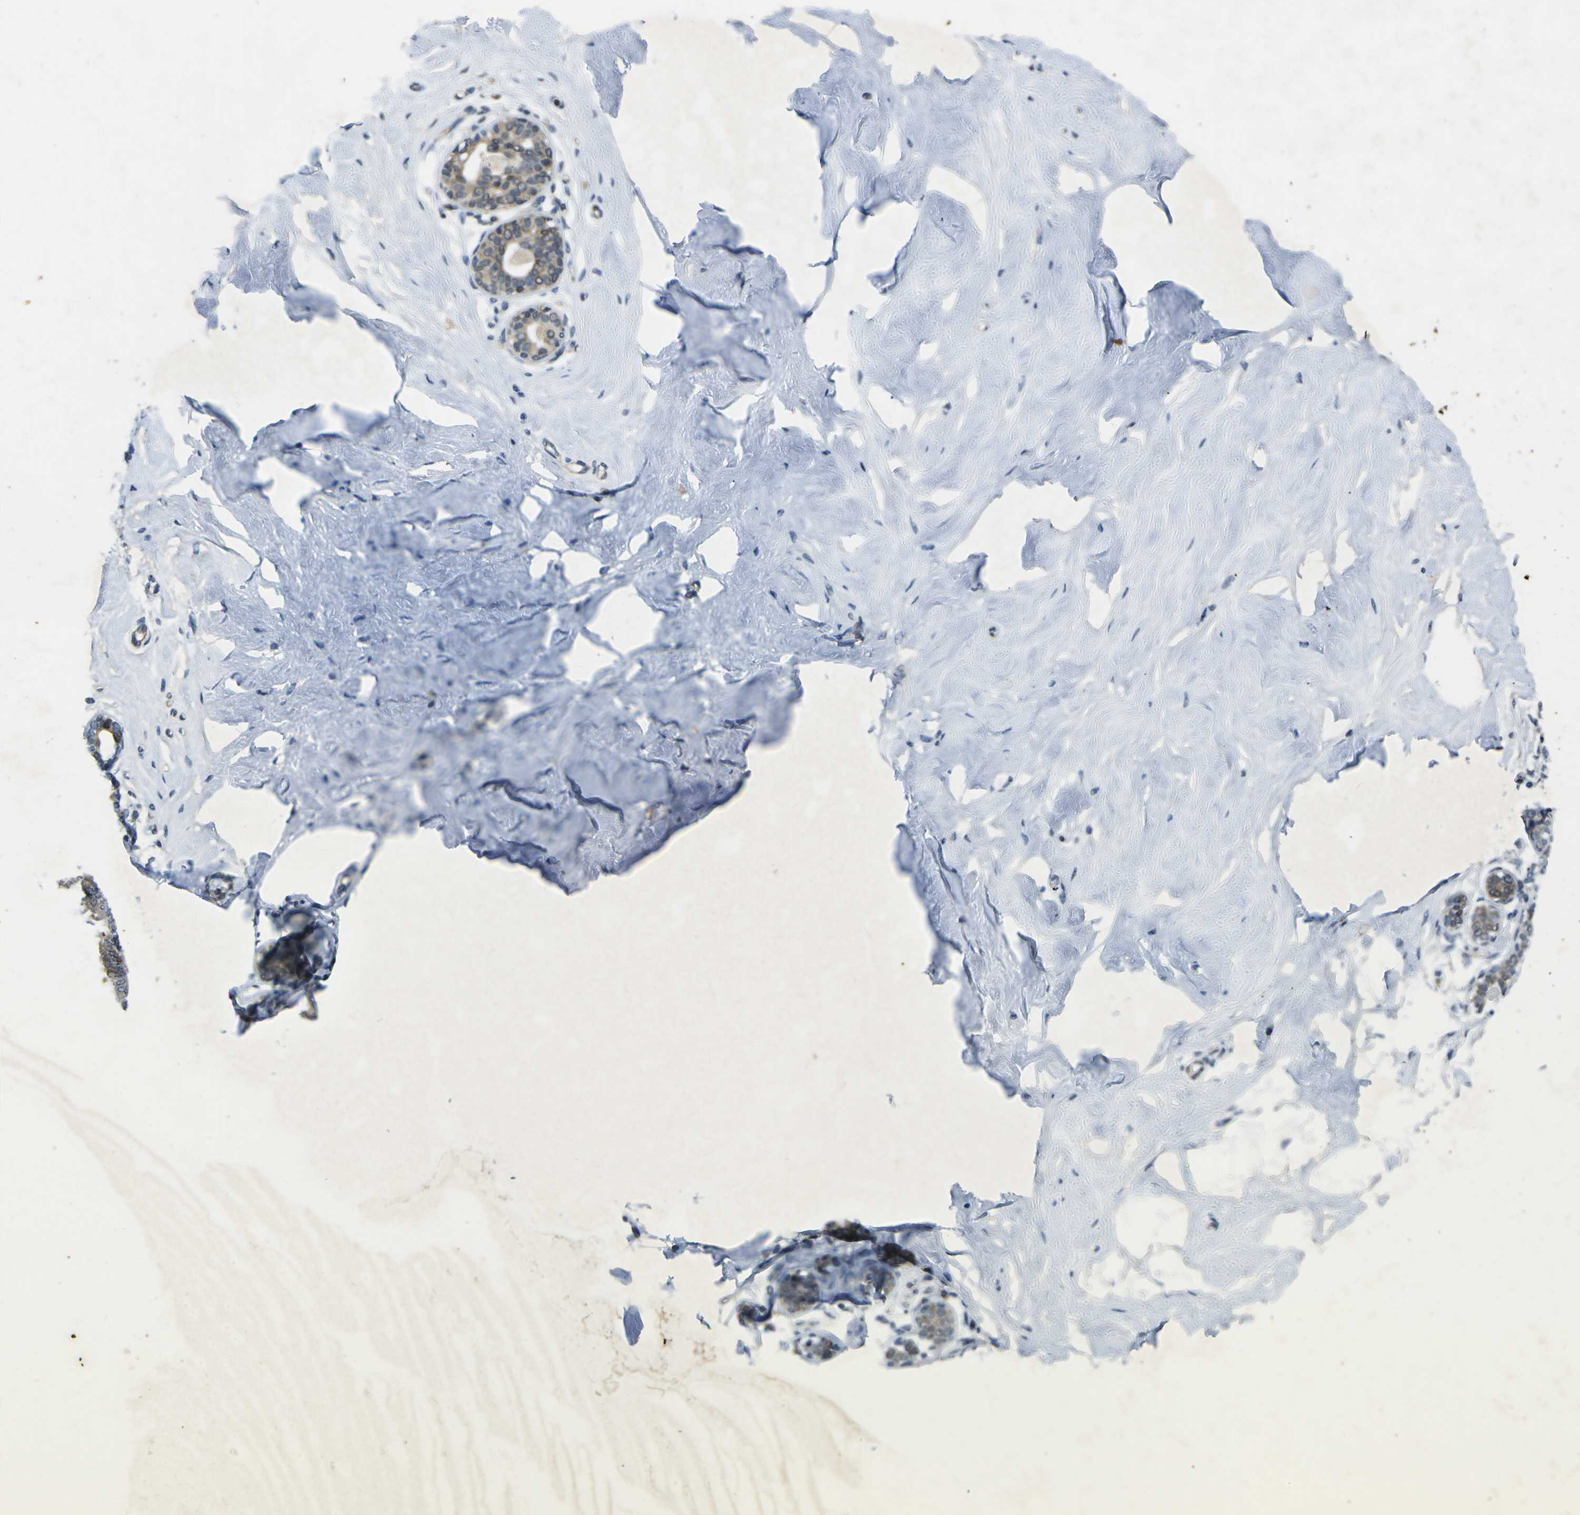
{"staining": {"intensity": "negative", "quantity": "none", "location": "none"}, "tissue": "breast", "cell_type": "Adipocytes", "image_type": "normal", "snomed": [{"axis": "morphology", "description": "Normal tissue, NOS"}, {"axis": "topography", "description": "Breast"}], "caption": "Immunohistochemistry of benign human breast reveals no positivity in adipocytes. (DAB (3,3'-diaminobenzidine) IHC, high magnification).", "gene": "ROBO2", "patient": {"sex": "female", "age": 23}}